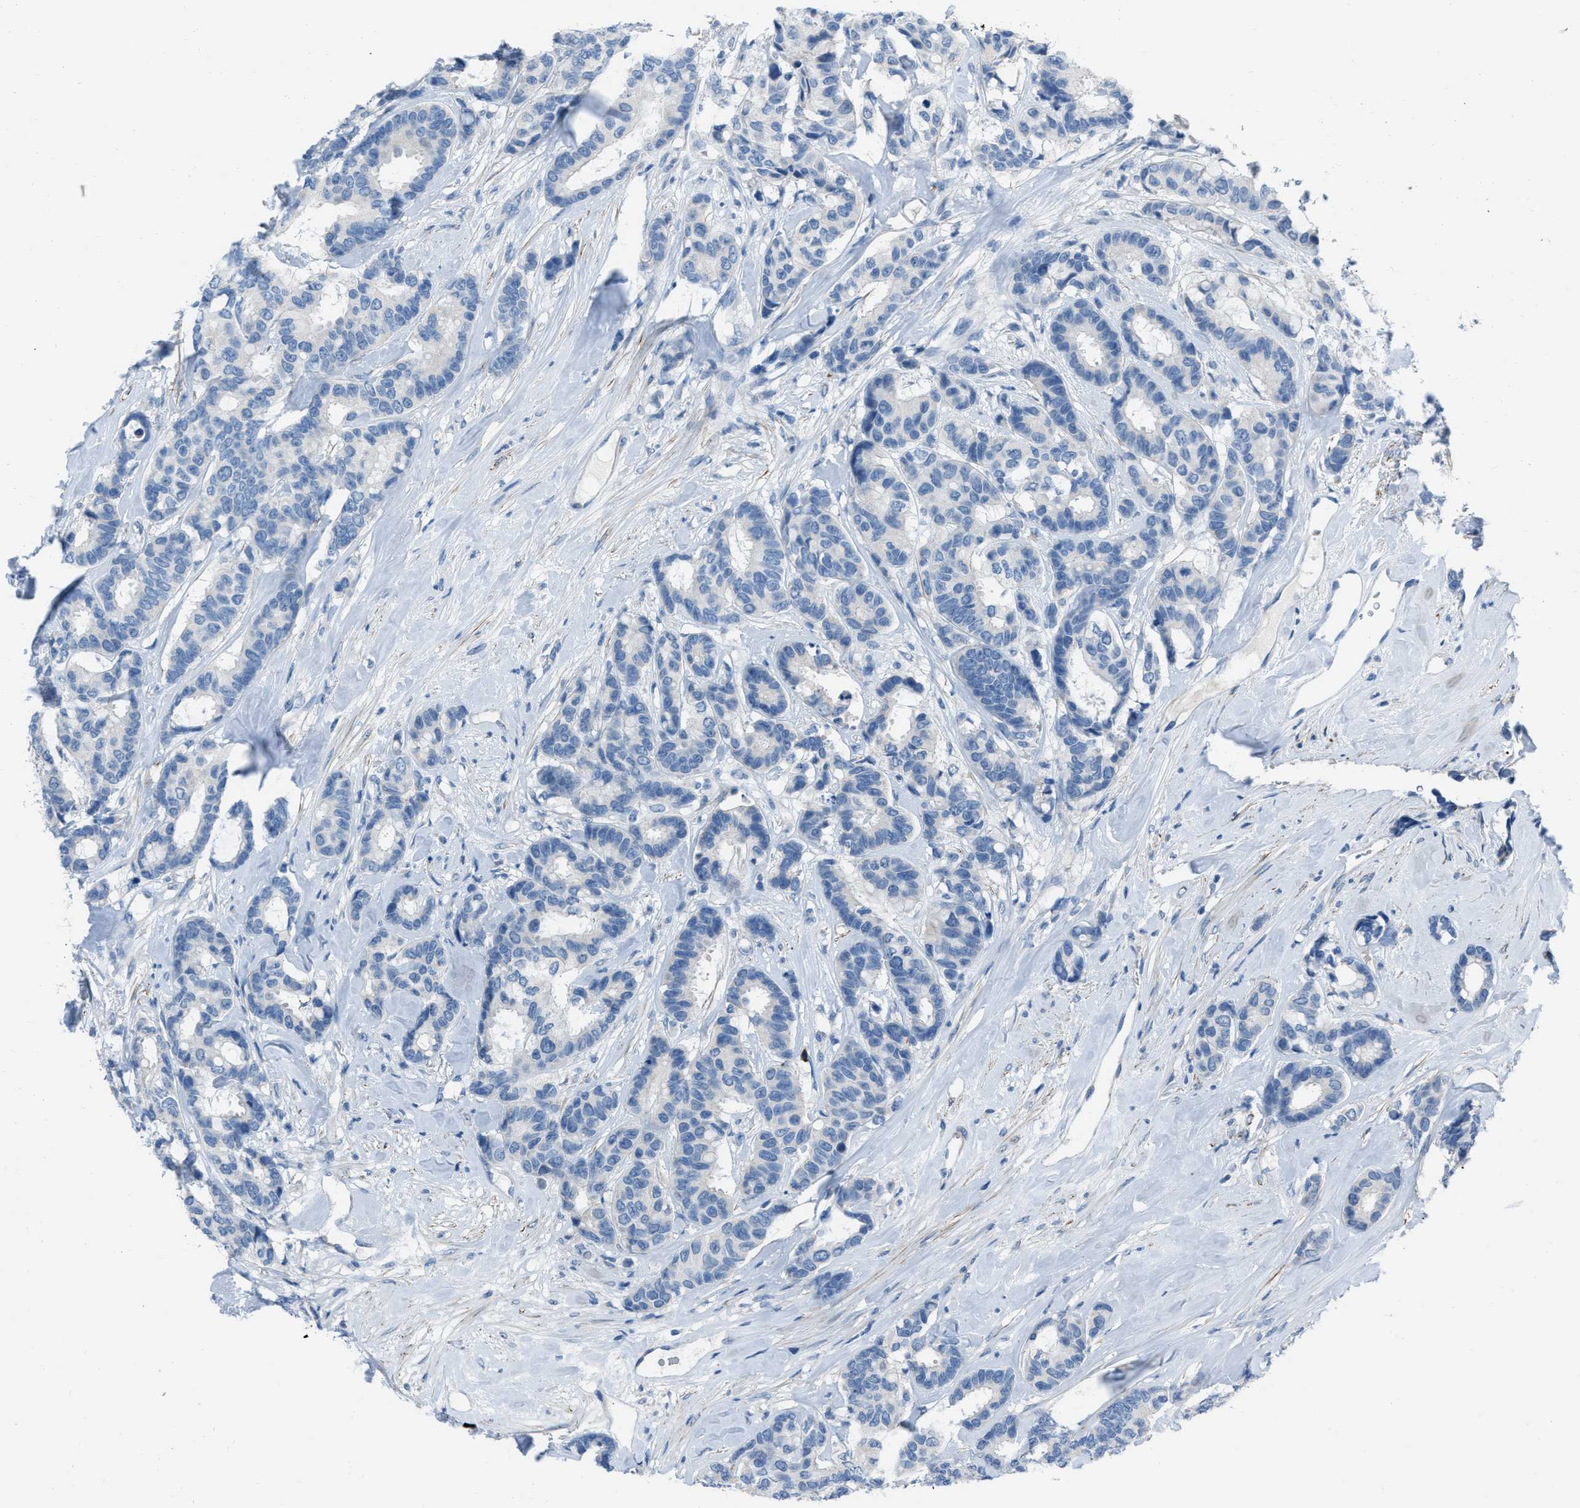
{"staining": {"intensity": "negative", "quantity": "none", "location": "none"}, "tissue": "breast cancer", "cell_type": "Tumor cells", "image_type": "cancer", "snomed": [{"axis": "morphology", "description": "Duct carcinoma"}, {"axis": "topography", "description": "Breast"}], "caption": "The micrograph exhibits no significant expression in tumor cells of breast cancer. The staining was performed using DAB (3,3'-diaminobenzidine) to visualize the protein expression in brown, while the nuclei were stained in blue with hematoxylin (Magnification: 20x).", "gene": "SPATC1L", "patient": {"sex": "female", "age": 87}}